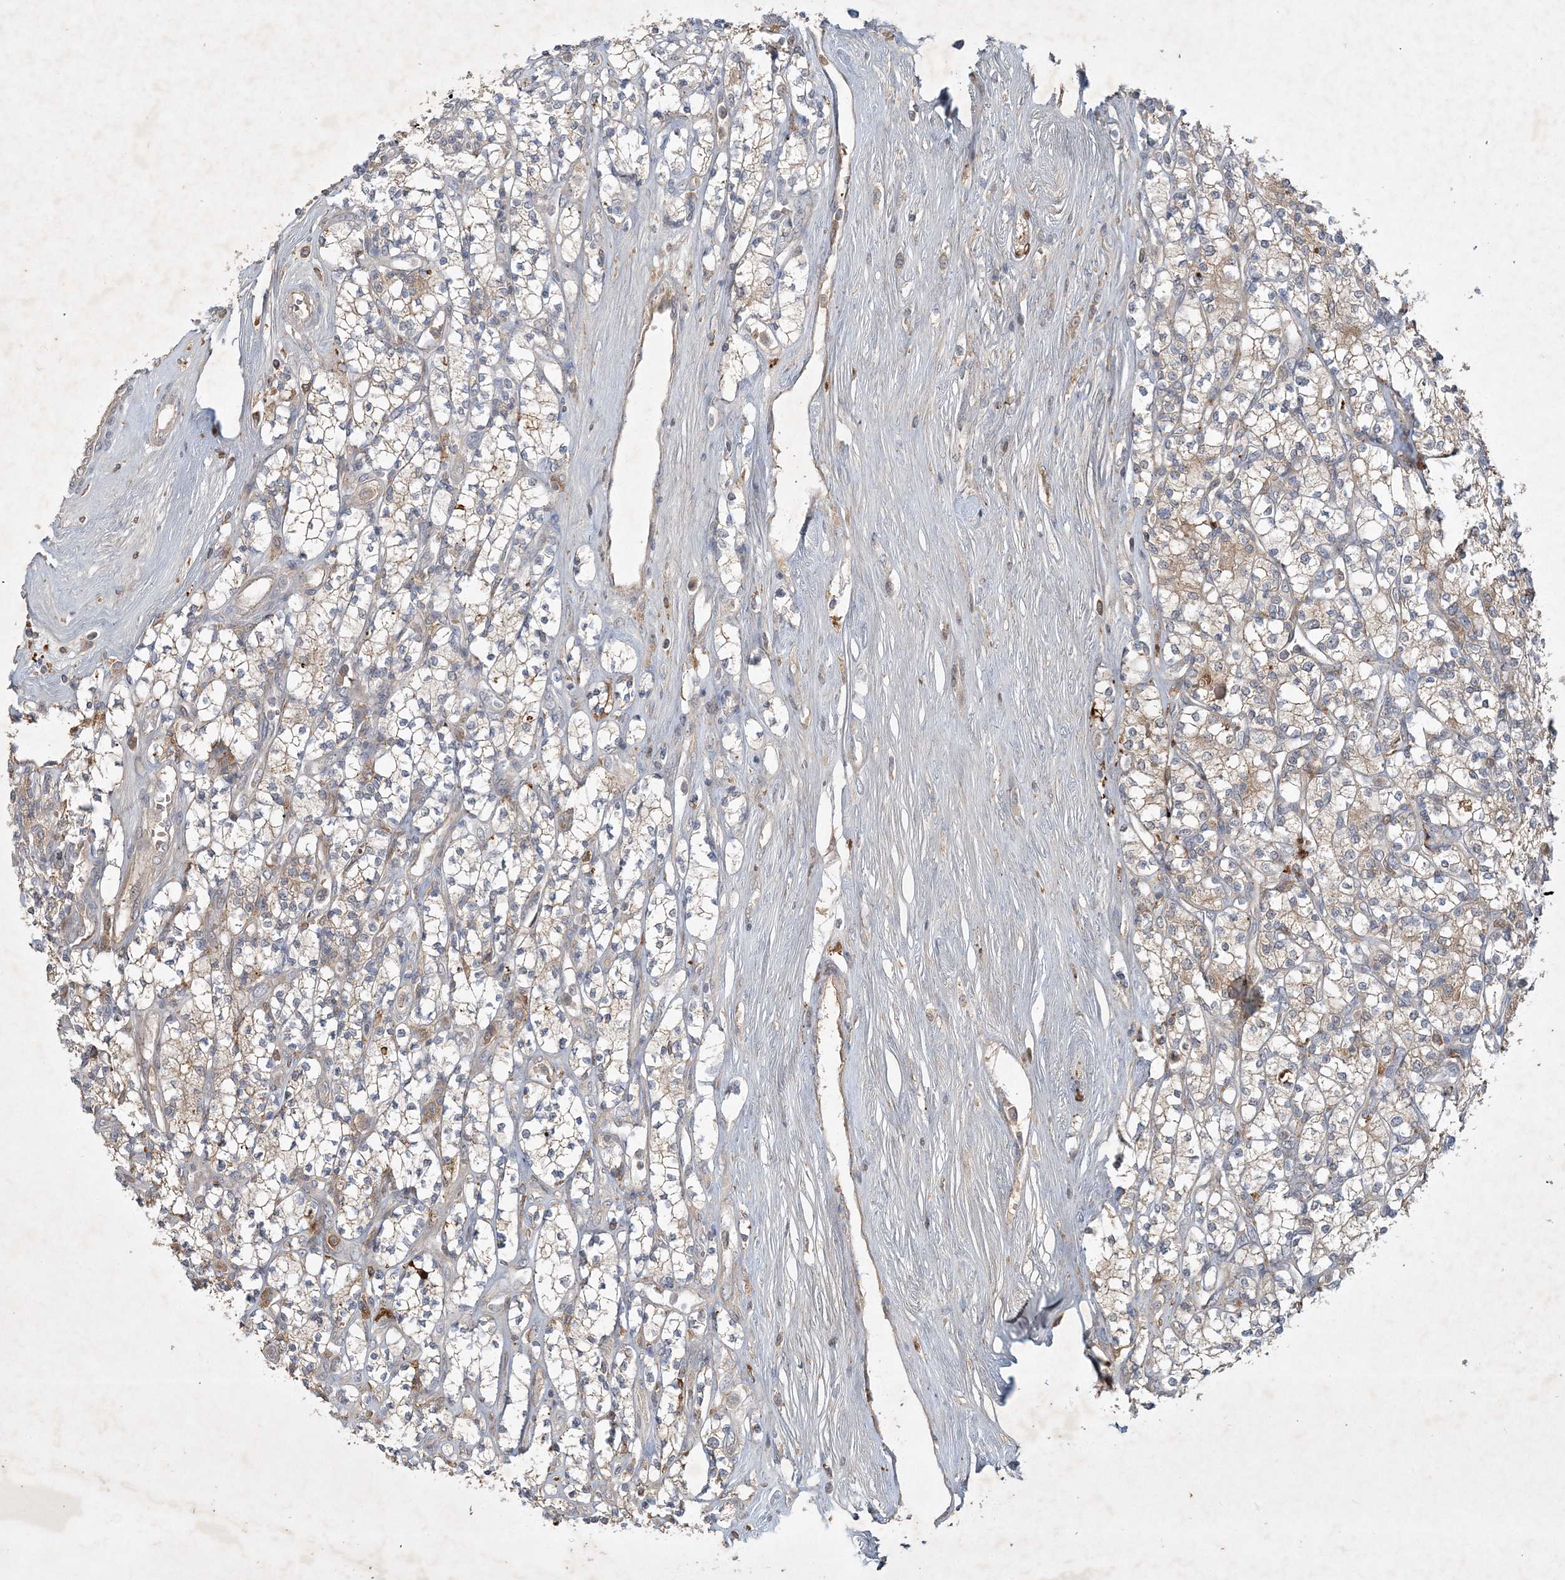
{"staining": {"intensity": "weak", "quantity": "25%-75%", "location": "cytoplasmic/membranous"}, "tissue": "renal cancer", "cell_type": "Tumor cells", "image_type": "cancer", "snomed": [{"axis": "morphology", "description": "Adenocarcinoma, NOS"}, {"axis": "topography", "description": "Kidney"}], "caption": "DAB (3,3'-diaminobenzidine) immunohistochemical staining of renal cancer reveals weak cytoplasmic/membranous protein positivity in approximately 25%-75% of tumor cells.", "gene": "THG1L", "patient": {"sex": "male", "age": 77}}